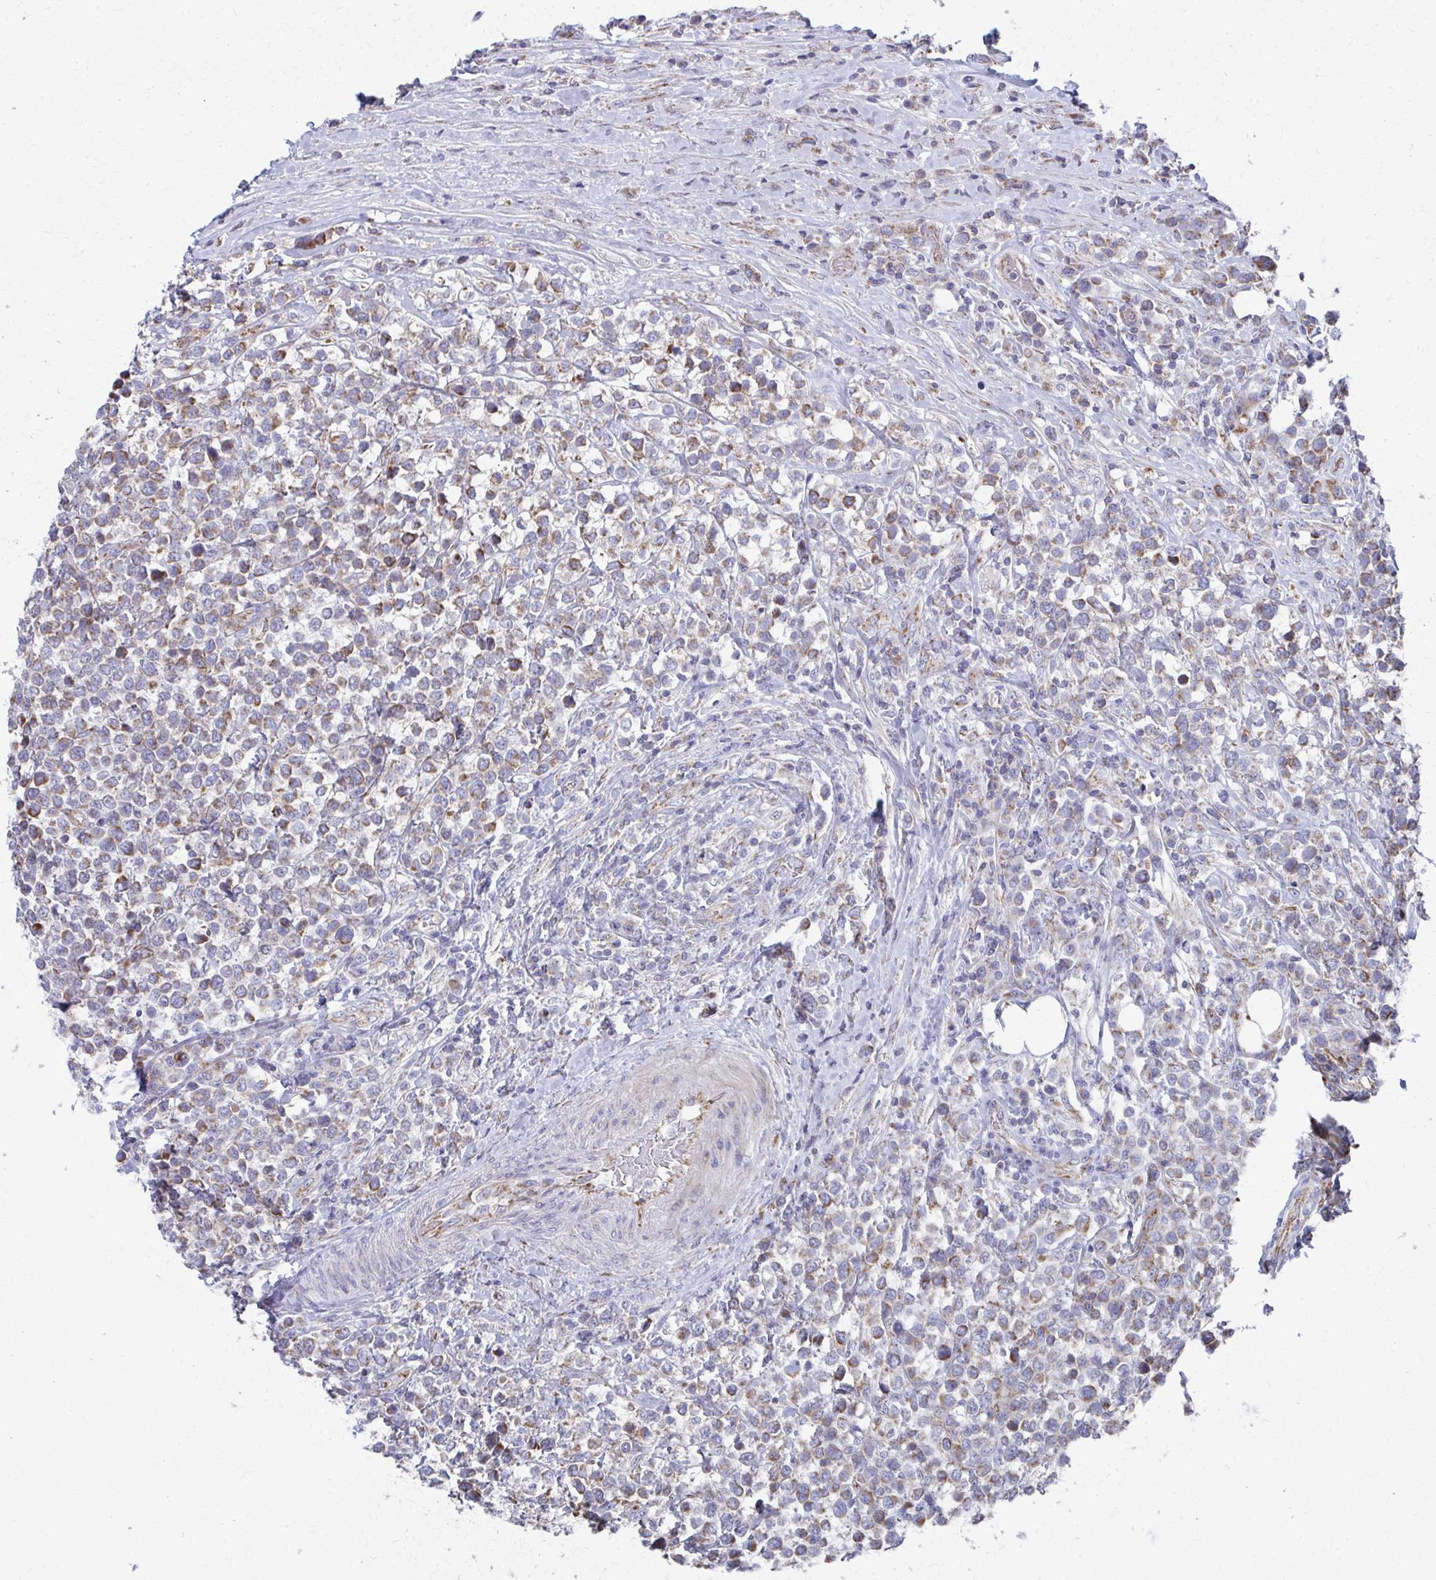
{"staining": {"intensity": "moderate", "quantity": "25%-75%", "location": "cytoplasmic/membranous"}, "tissue": "lymphoma", "cell_type": "Tumor cells", "image_type": "cancer", "snomed": [{"axis": "morphology", "description": "Malignant lymphoma, non-Hodgkin's type, High grade"}, {"axis": "topography", "description": "Soft tissue"}], "caption": "Human lymphoma stained with a protein marker reveals moderate staining in tumor cells.", "gene": "FAHD1", "patient": {"sex": "female", "age": 56}}